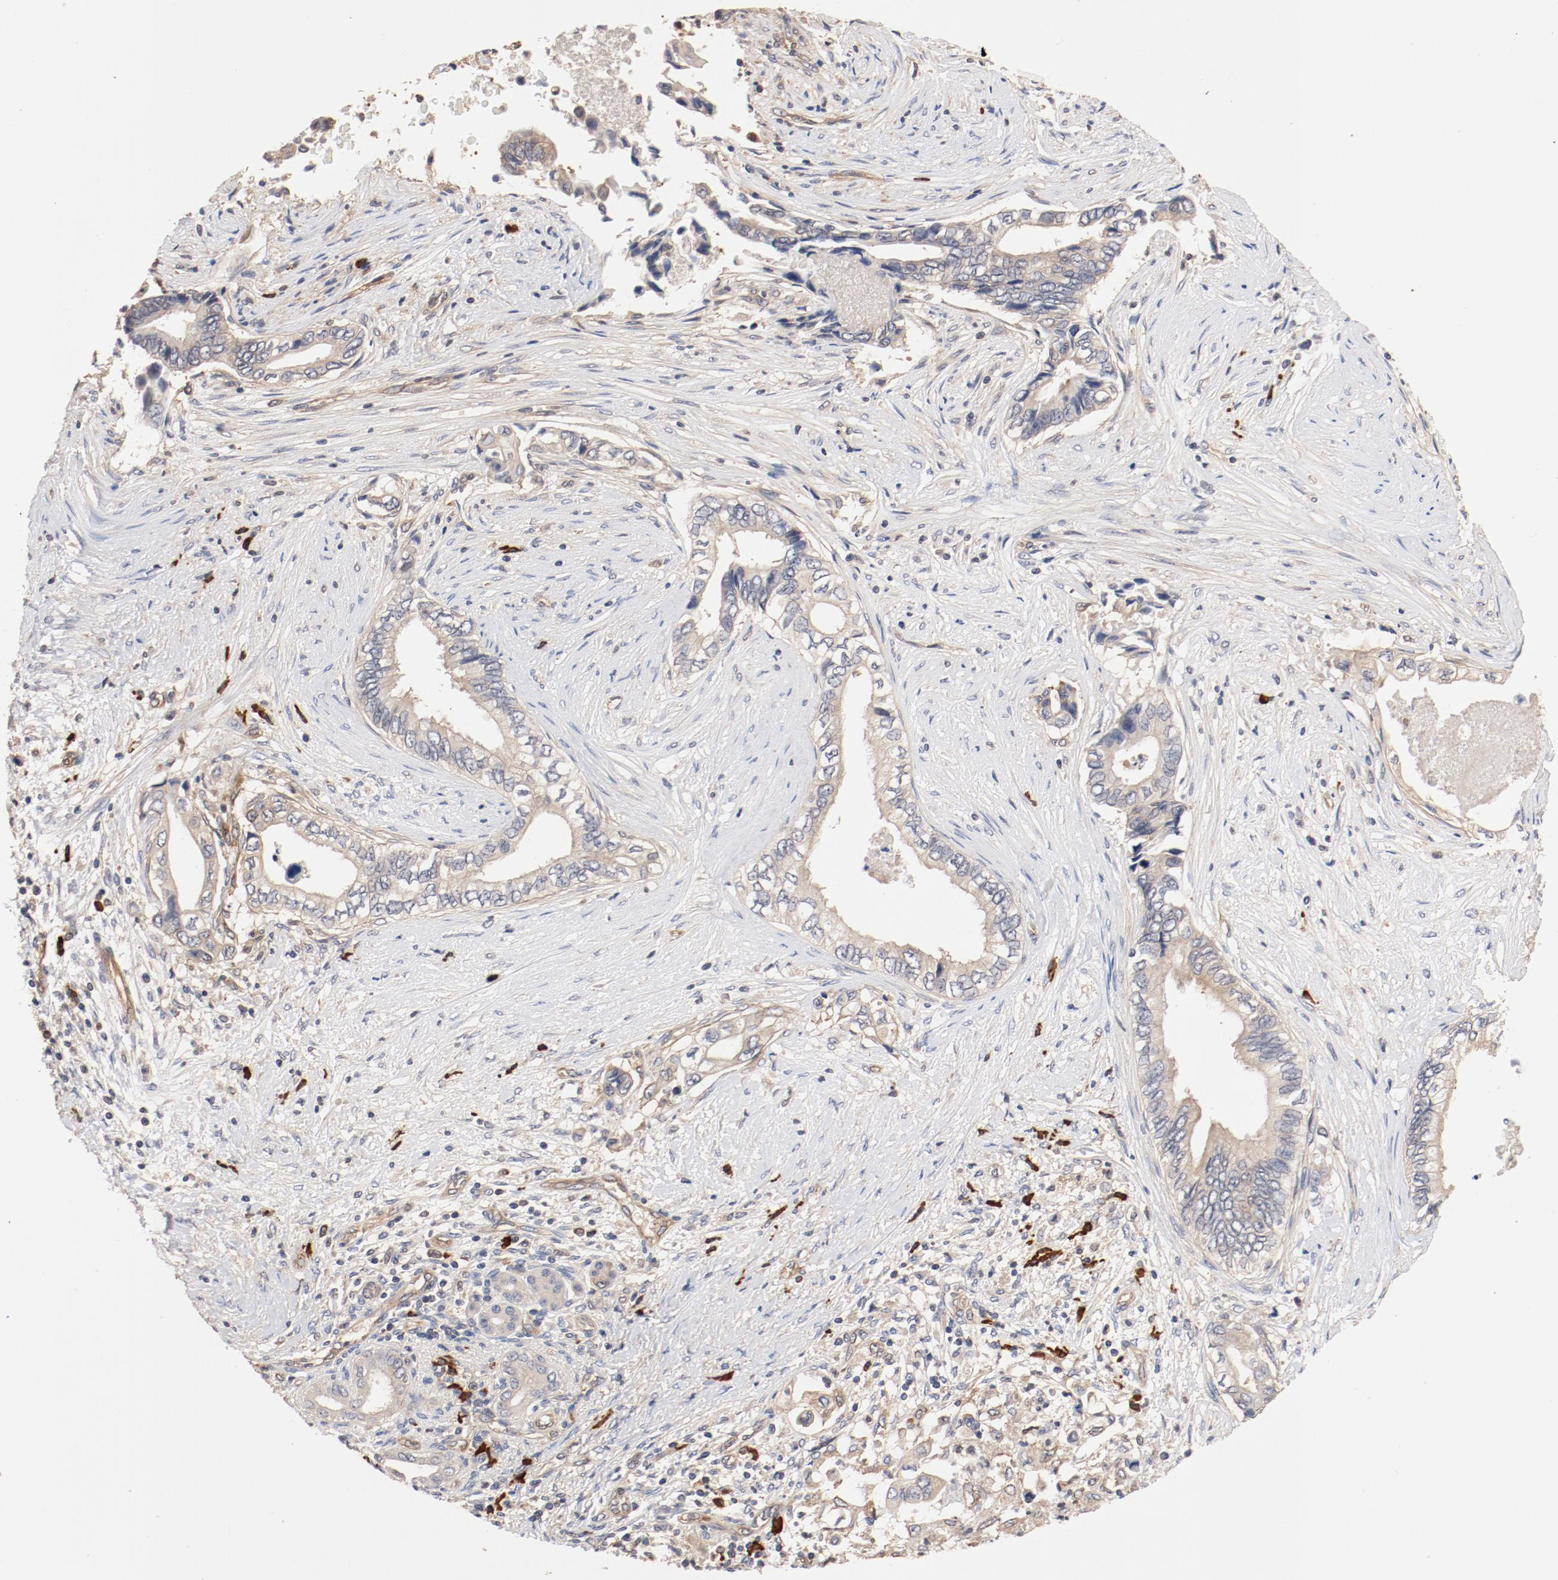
{"staining": {"intensity": "weak", "quantity": ">75%", "location": "cytoplasmic/membranous"}, "tissue": "pancreatic cancer", "cell_type": "Tumor cells", "image_type": "cancer", "snomed": [{"axis": "morphology", "description": "Adenocarcinoma, NOS"}, {"axis": "topography", "description": "Pancreas"}], "caption": "Immunohistochemistry (DAB (3,3'-diaminobenzidine)) staining of adenocarcinoma (pancreatic) displays weak cytoplasmic/membranous protein positivity in about >75% of tumor cells. Using DAB (brown) and hematoxylin (blue) stains, captured at high magnification using brightfield microscopy.", "gene": "UBE2J1", "patient": {"sex": "female", "age": 66}}